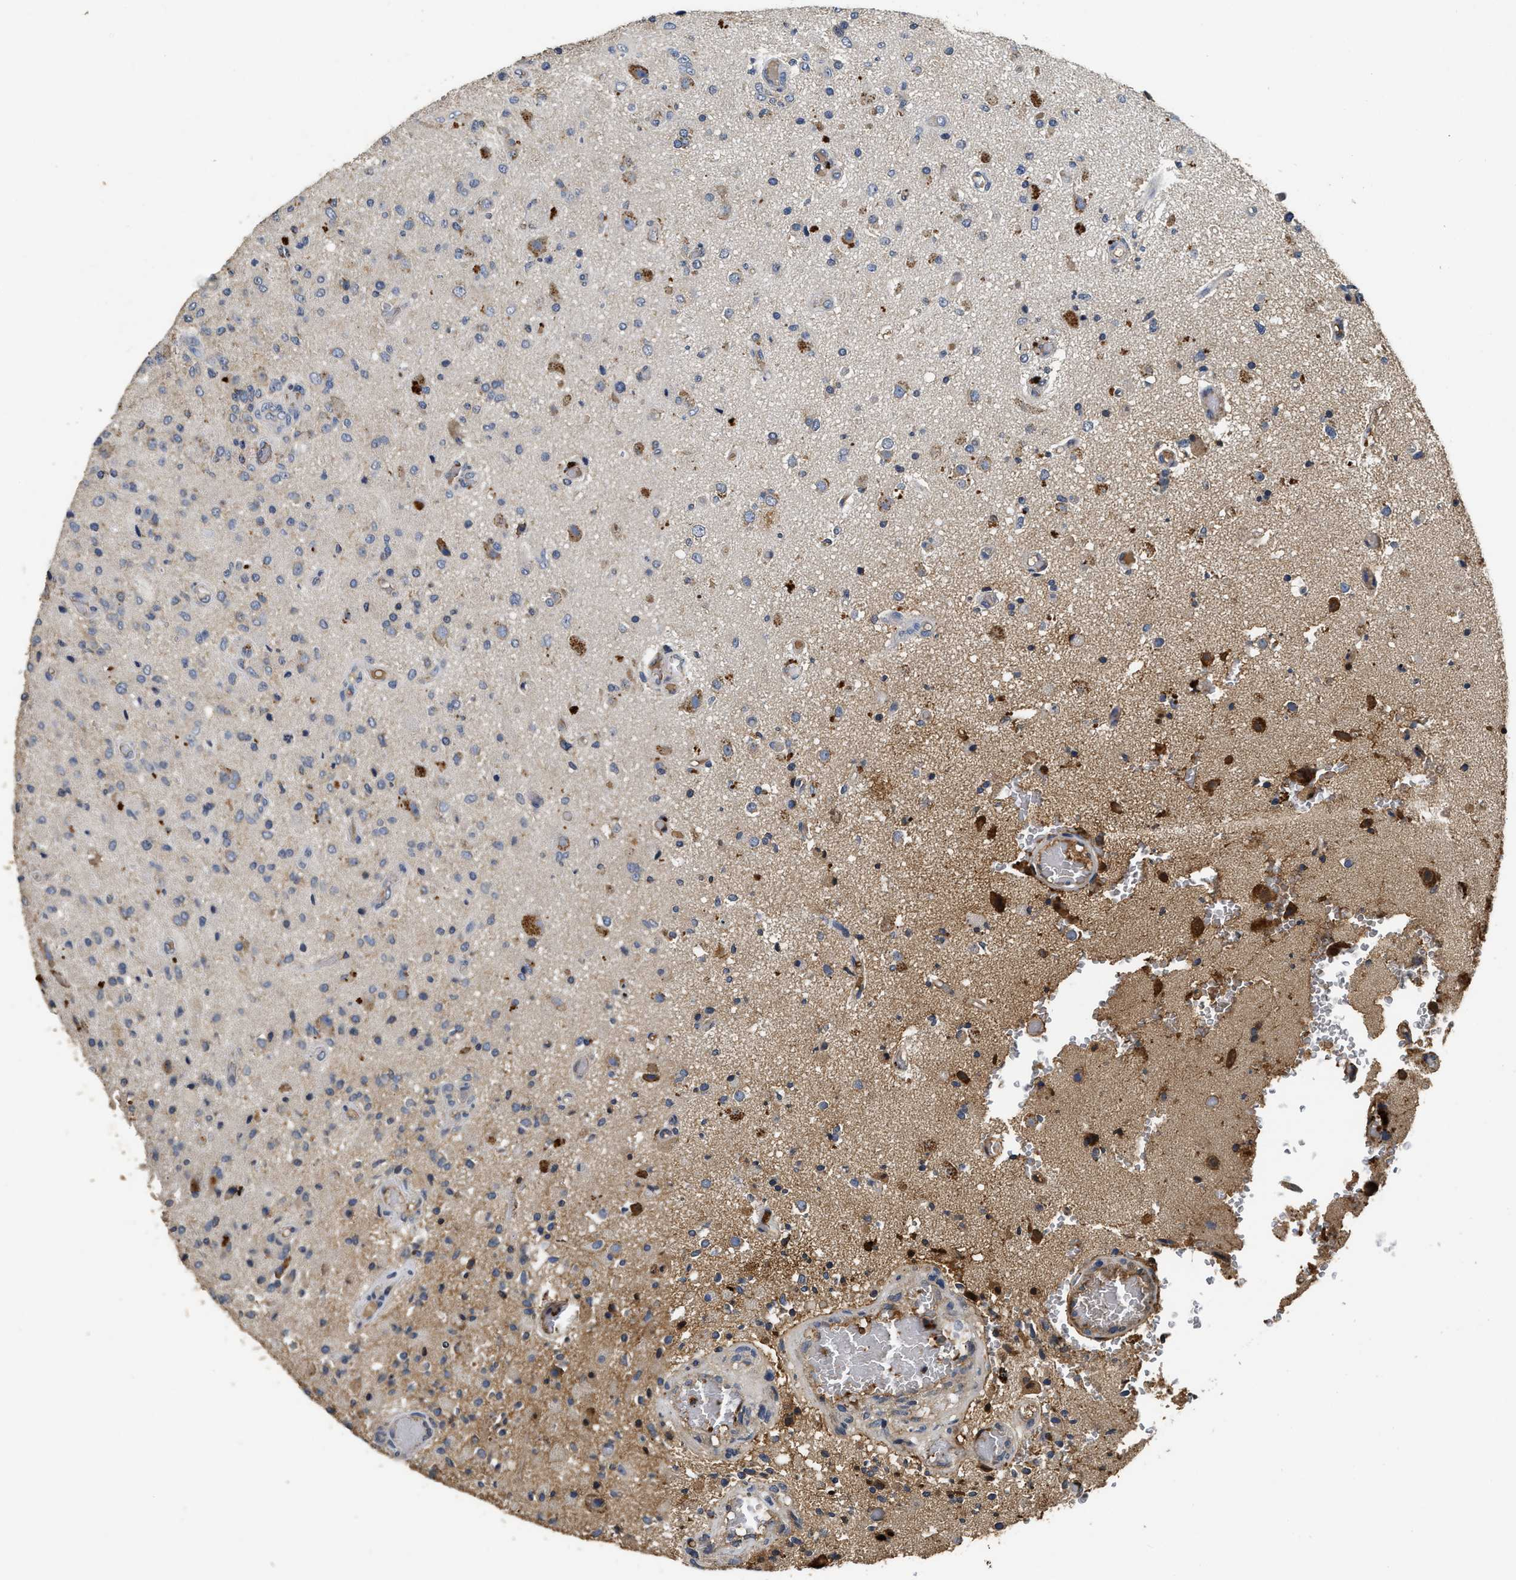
{"staining": {"intensity": "moderate", "quantity": "<25%", "location": "cytoplasmic/membranous"}, "tissue": "glioma", "cell_type": "Tumor cells", "image_type": "cancer", "snomed": [{"axis": "morphology", "description": "Normal tissue, NOS"}, {"axis": "morphology", "description": "Glioma, malignant, High grade"}, {"axis": "topography", "description": "Cerebral cortex"}], "caption": "DAB (3,3'-diaminobenzidine) immunohistochemical staining of human glioma shows moderate cytoplasmic/membranous protein expression in about <25% of tumor cells.", "gene": "C3", "patient": {"sex": "male", "age": 77}}